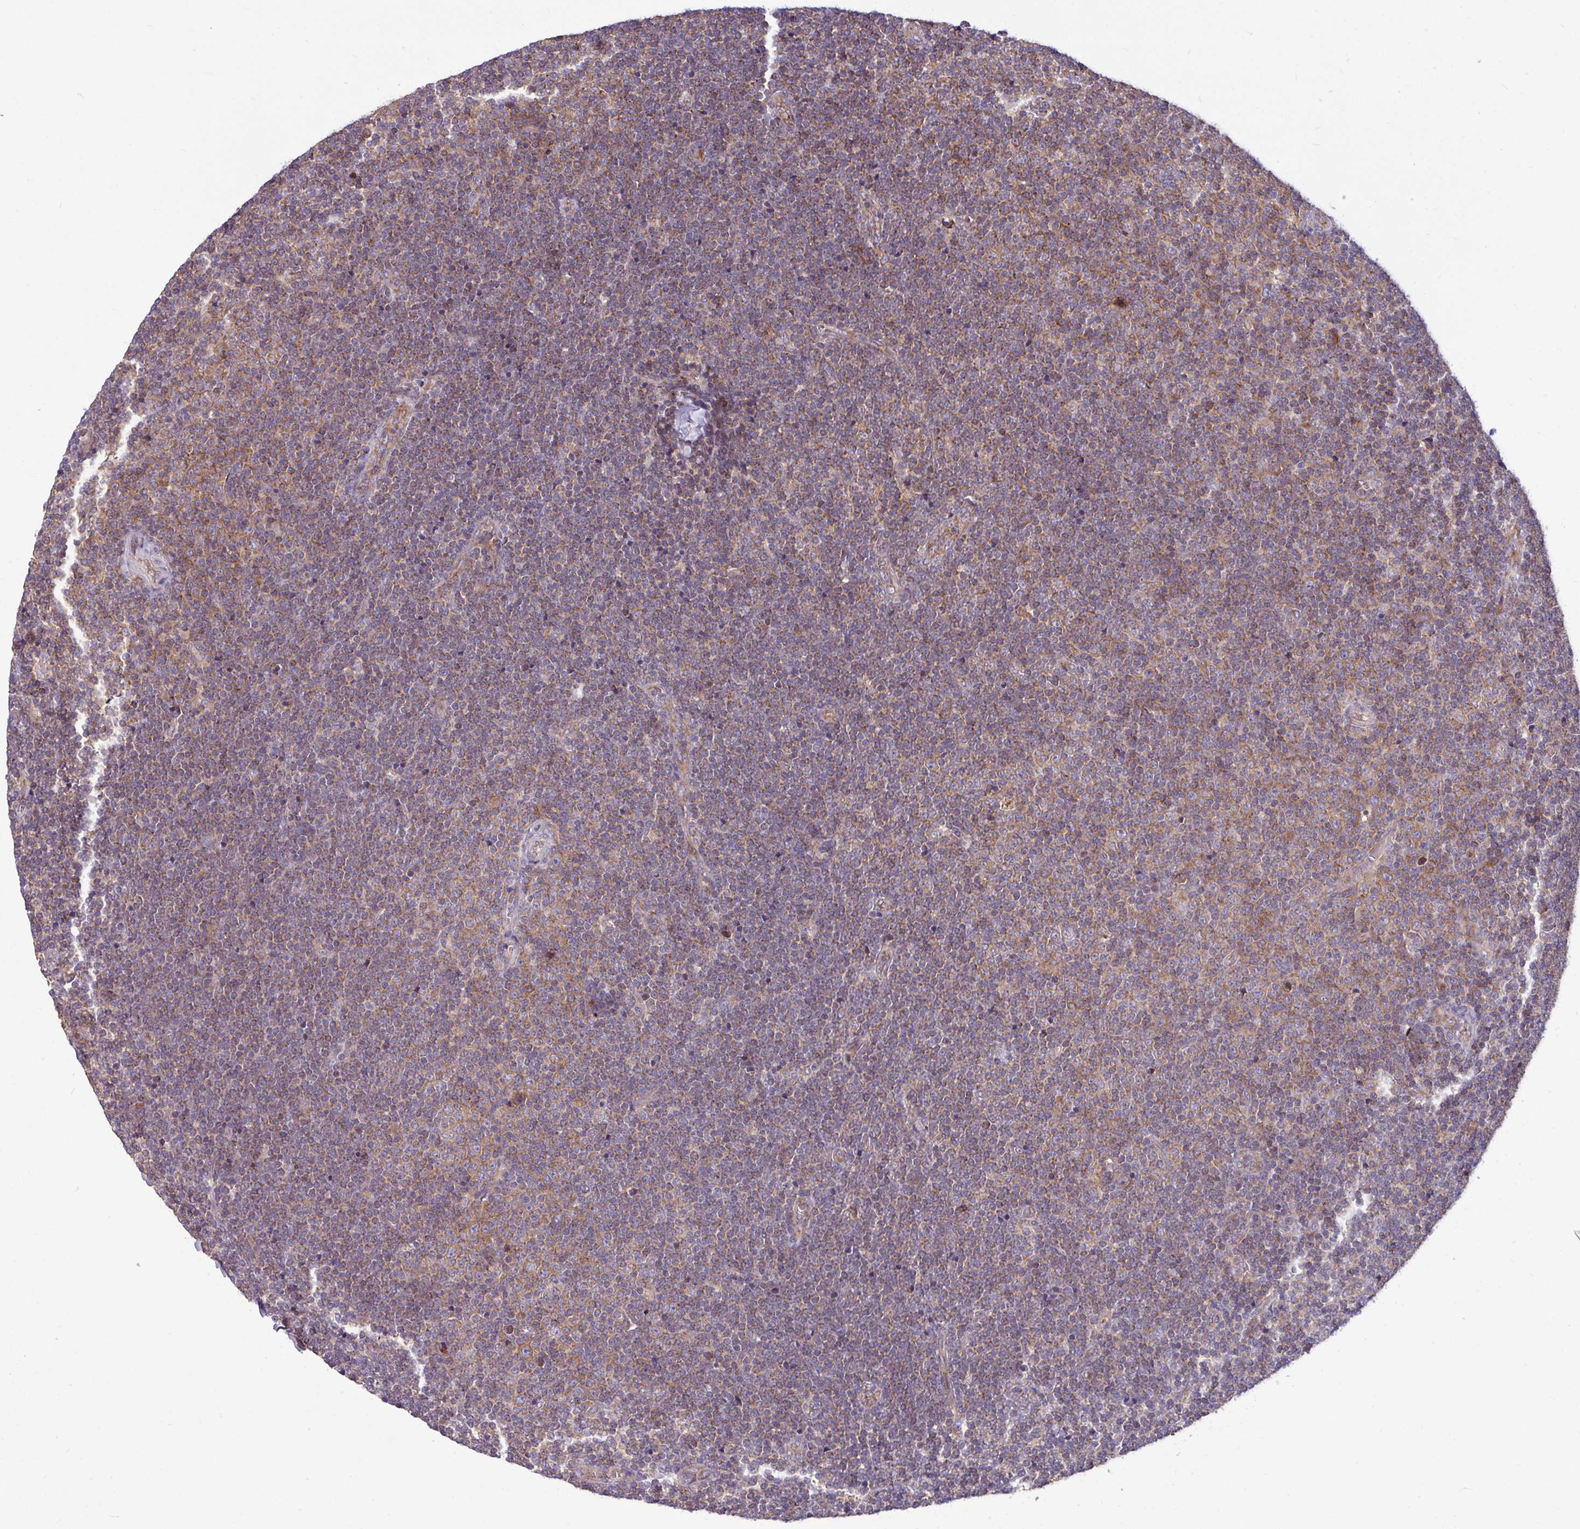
{"staining": {"intensity": "moderate", "quantity": ">75%", "location": "cytoplasmic/membranous"}, "tissue": "lymphoma", "cell_type": "Tumor cells", "image_type": "cancer", "snomed": [{"axis": "morphology", "description": "Malignant lymphoma, non-Hodgkin's type, Low grade"}, {"axis": "topography", "description": "Lymph node"}], "caption": "Moderate cytoplasmic/membranous protein staining is seen in about >75% of tumor cells in malignant lymphoma, non-Hodgkin's type (low-grade). Using DAB (3,3'-diaminobenzidine) (brown) and hematoxylin (blue) stains, captured at high magnification using brightfield microscopy.", "gene": "LSM12", "patient": {"sex": "male", "age": 48}}